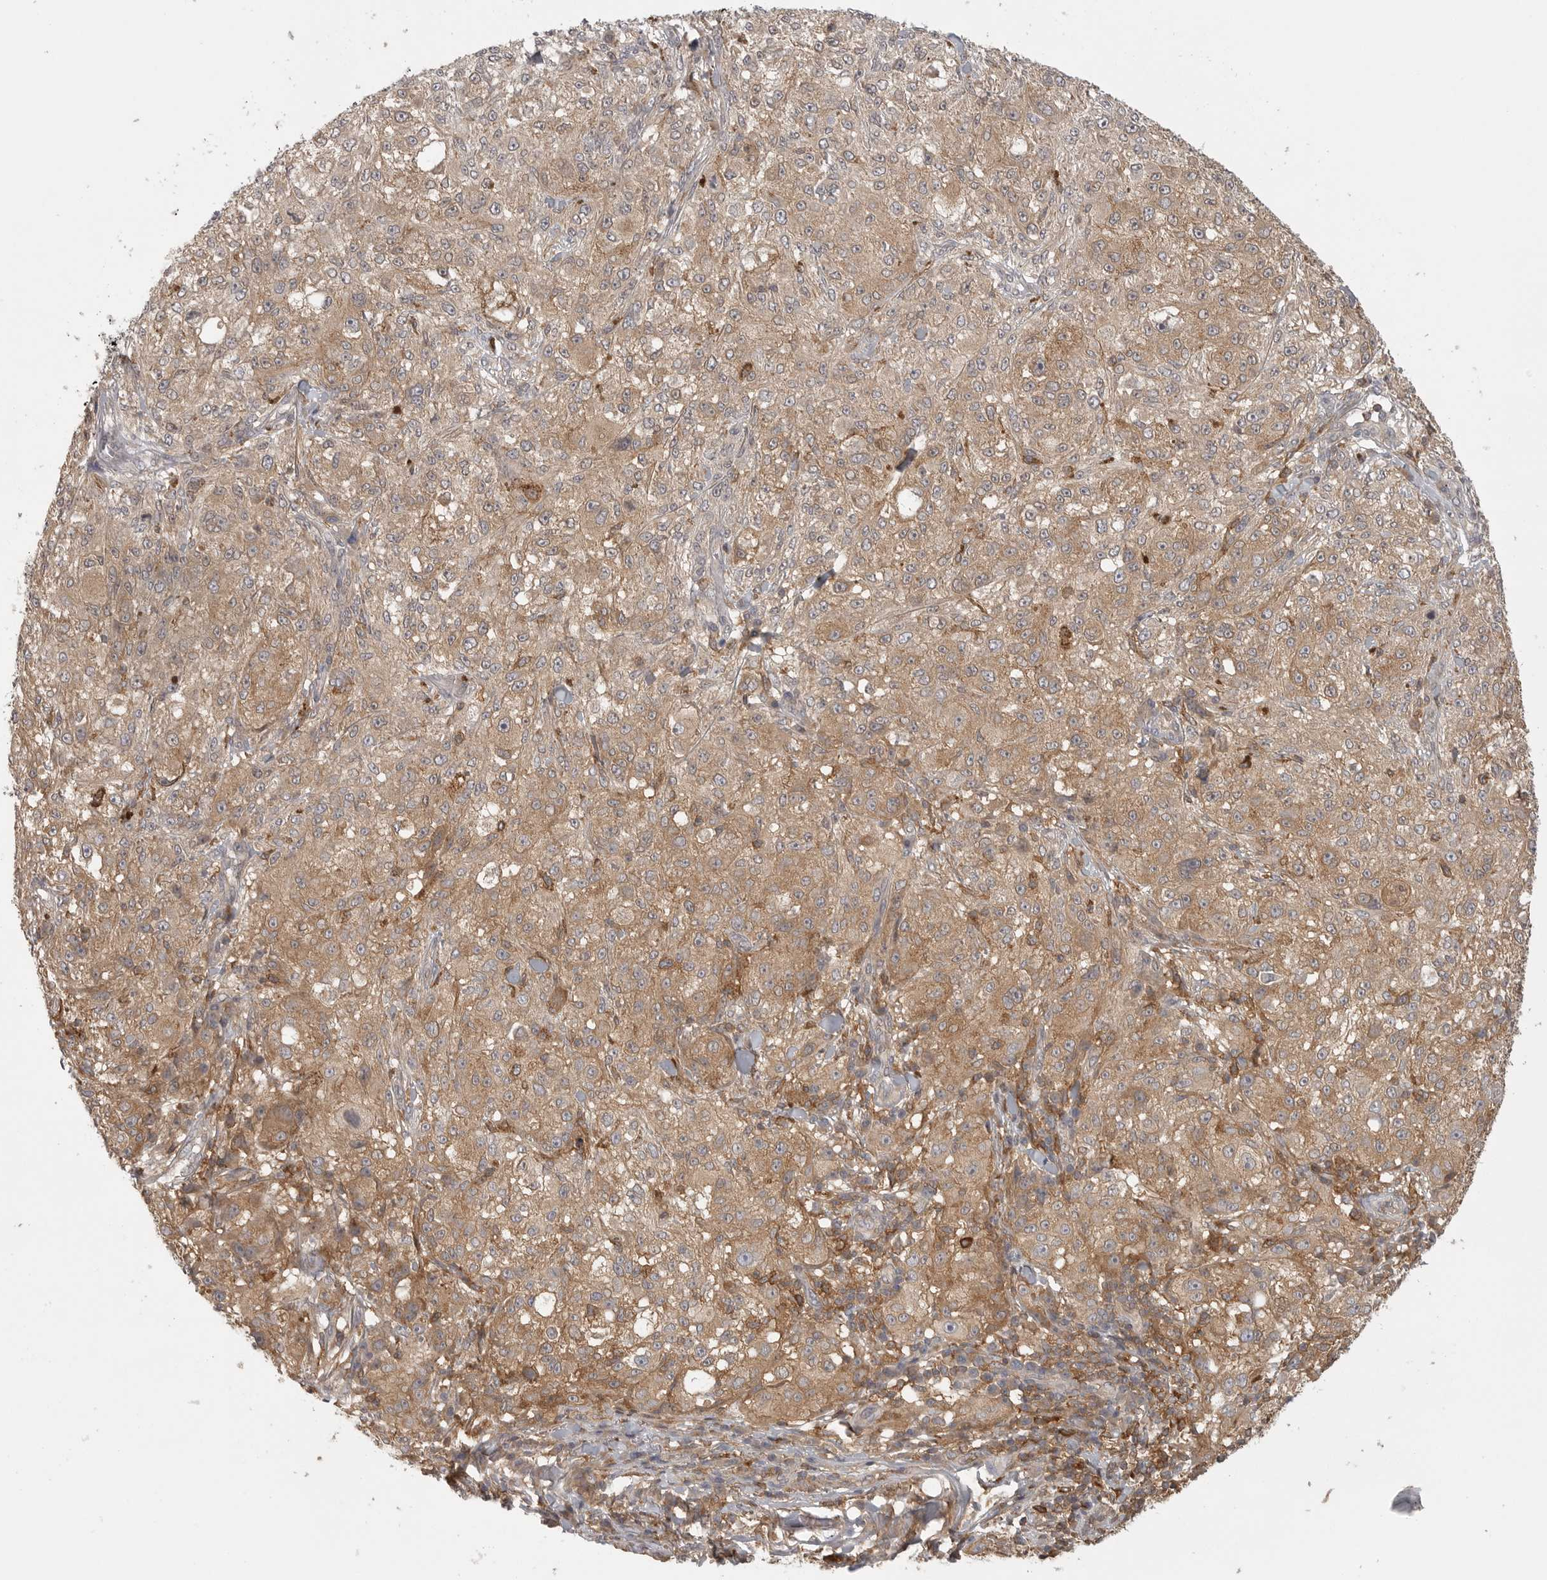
{"staining": {"intensity": "moderate", "quantity": "25%-75%", "location": "cytoplasmic/membranous"}, "tissue": "melanoma", "cell_type": "Tumor cells", "image_type": "cancer", "snomed": [{"axis": "morphology", "description": "Necrosis, NOS"}, {"axis": "morphology", "description": "Malignant melanoma, NOS"}, {"axis": "topography", "description": "Skin"}], "caption": "Immunohistochemical staining of human malignant melanoma reveals medium levels of moderate cytoplasmic/membranous staining in approximately 25%-75% of tumor cells. Nuclei are stained in blue.", "gene": "DBNL", "patient": {"sex": "female", "age": 87}}